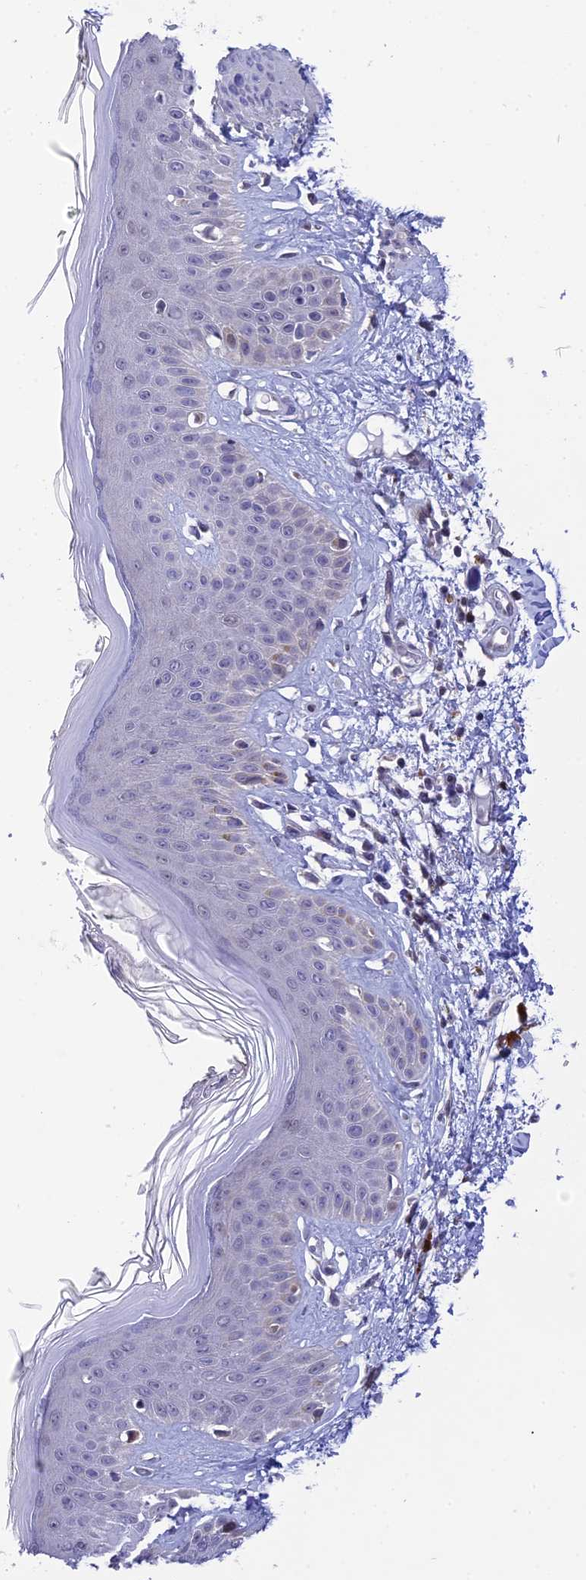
{"staining": {"intensity": "negative", "quantity": "none", "location": "none"}, "tissue": "skin", "cell_type": "Fibroblasts", "image_type": "normal", "snomed": [{"axis": "morphology", "description": "Normal tissue, NOS"}, {"axis": "topography", "description": "Skin"}], "caption": "The micrograph displays no significant positivity in fibroblasts of skin. (Stains: DAB (3,3'-diaminobenzidine) immunohistochemistry with hematoxylin counter stain, Microscopy: brightfield microscopy at high magnification).", "gene": "KCTD14", "patient": {"sex": "female", "age": 64}}